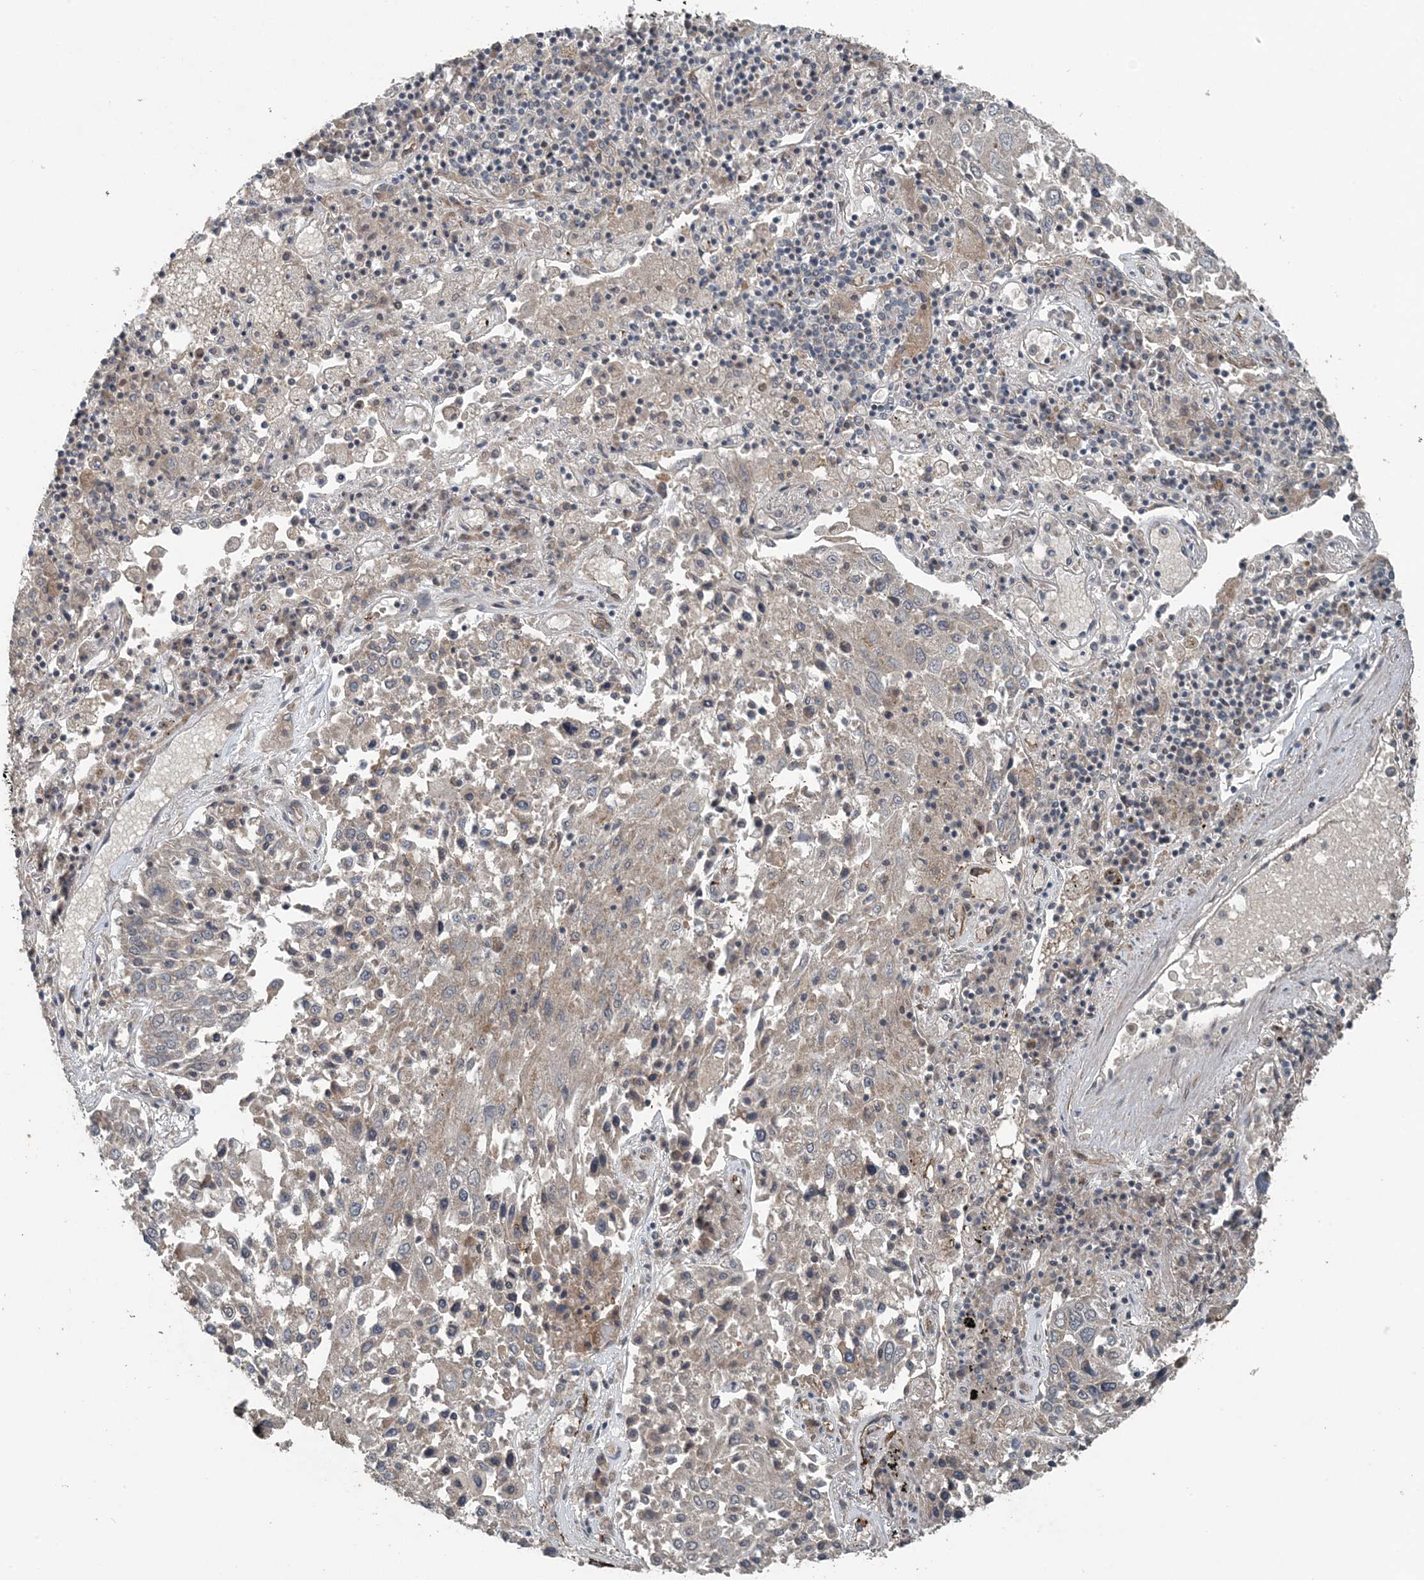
{"staining": {"intensity": "negative", "quantity": "none", "location": "none"}, "tissue": "lung cancer", "cell_type": "Tumor cells", "image_type": "cancer", "snomed": [{"axis": "morphology", "description": "Squamous cell carcinoma, NOS"}, {"axis": "topography", "description": "Lung"}], "caption": "Tumor cells show no significant protein expression in squamous cell carcinoma (lung). (DAB (3,3'-diaminobenzidine) IHC with hematoxylin counter stain).", "gene": "MYO9B", "patient": {"sex": "male", "age": 65}}